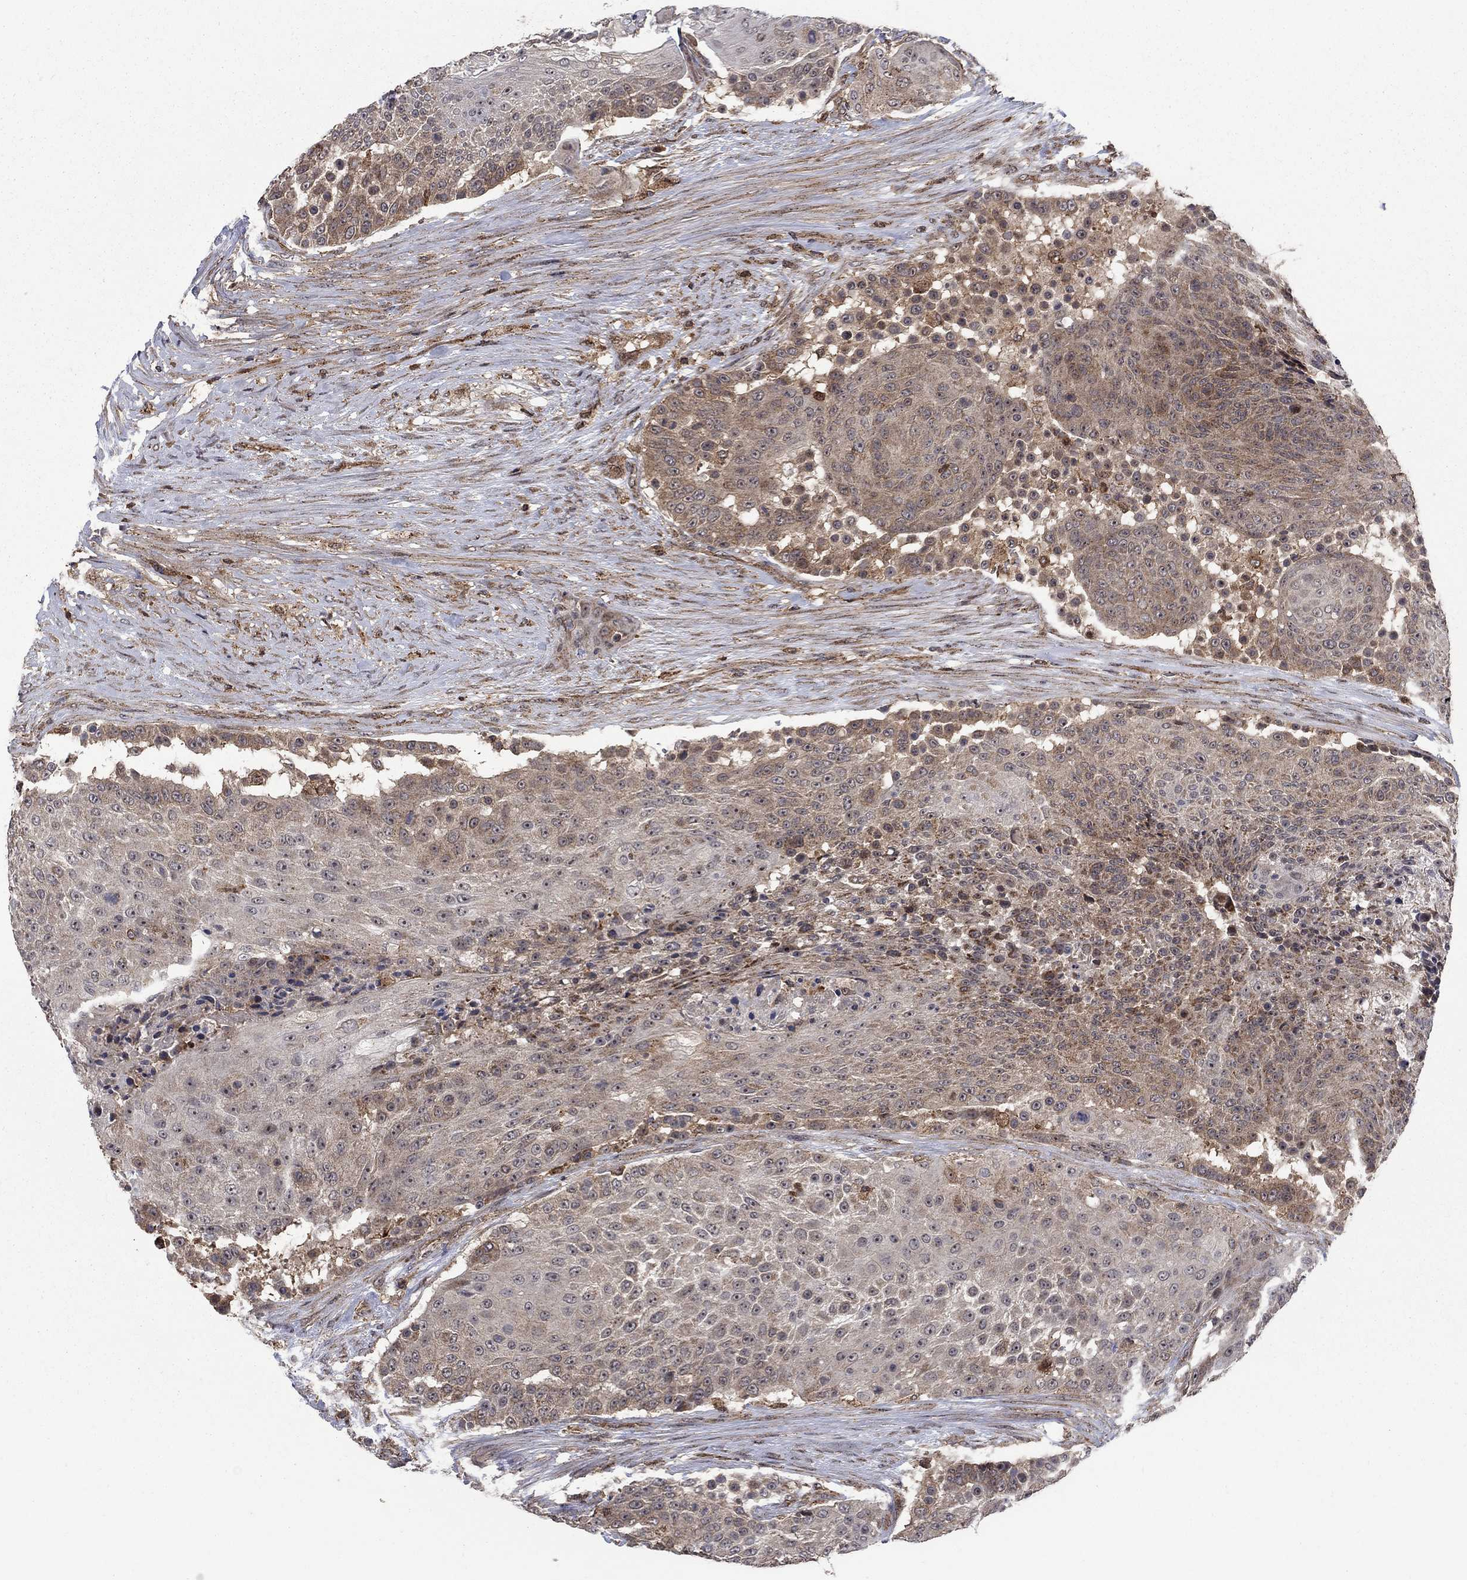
{"staining": {"intensity": "moderate", "quantity": ">75%", "location": "cytoplasmic/membranous"}, "tissue": "urothelial cancer", "cell_type": "Tumor cells", "image_type": "cancer", "snomed": [{"axis": "morphology", "description": "Urothelial carcinoma, High grade"}, {"axis": "topography", "description": "Urinary bladder"}], "caption": "IHC micrograph of neoplastic tissue: high-grade urothelial carcinoma stained using IHC exhibits medium levels of moderate protein expression localized specifically in the cytoplasmic/membranous of tumor cells, appearing as a cytoplasmic/membranous brown color.", "gene": "IFI35", "patient": {"sex": "female", "age": 63}}